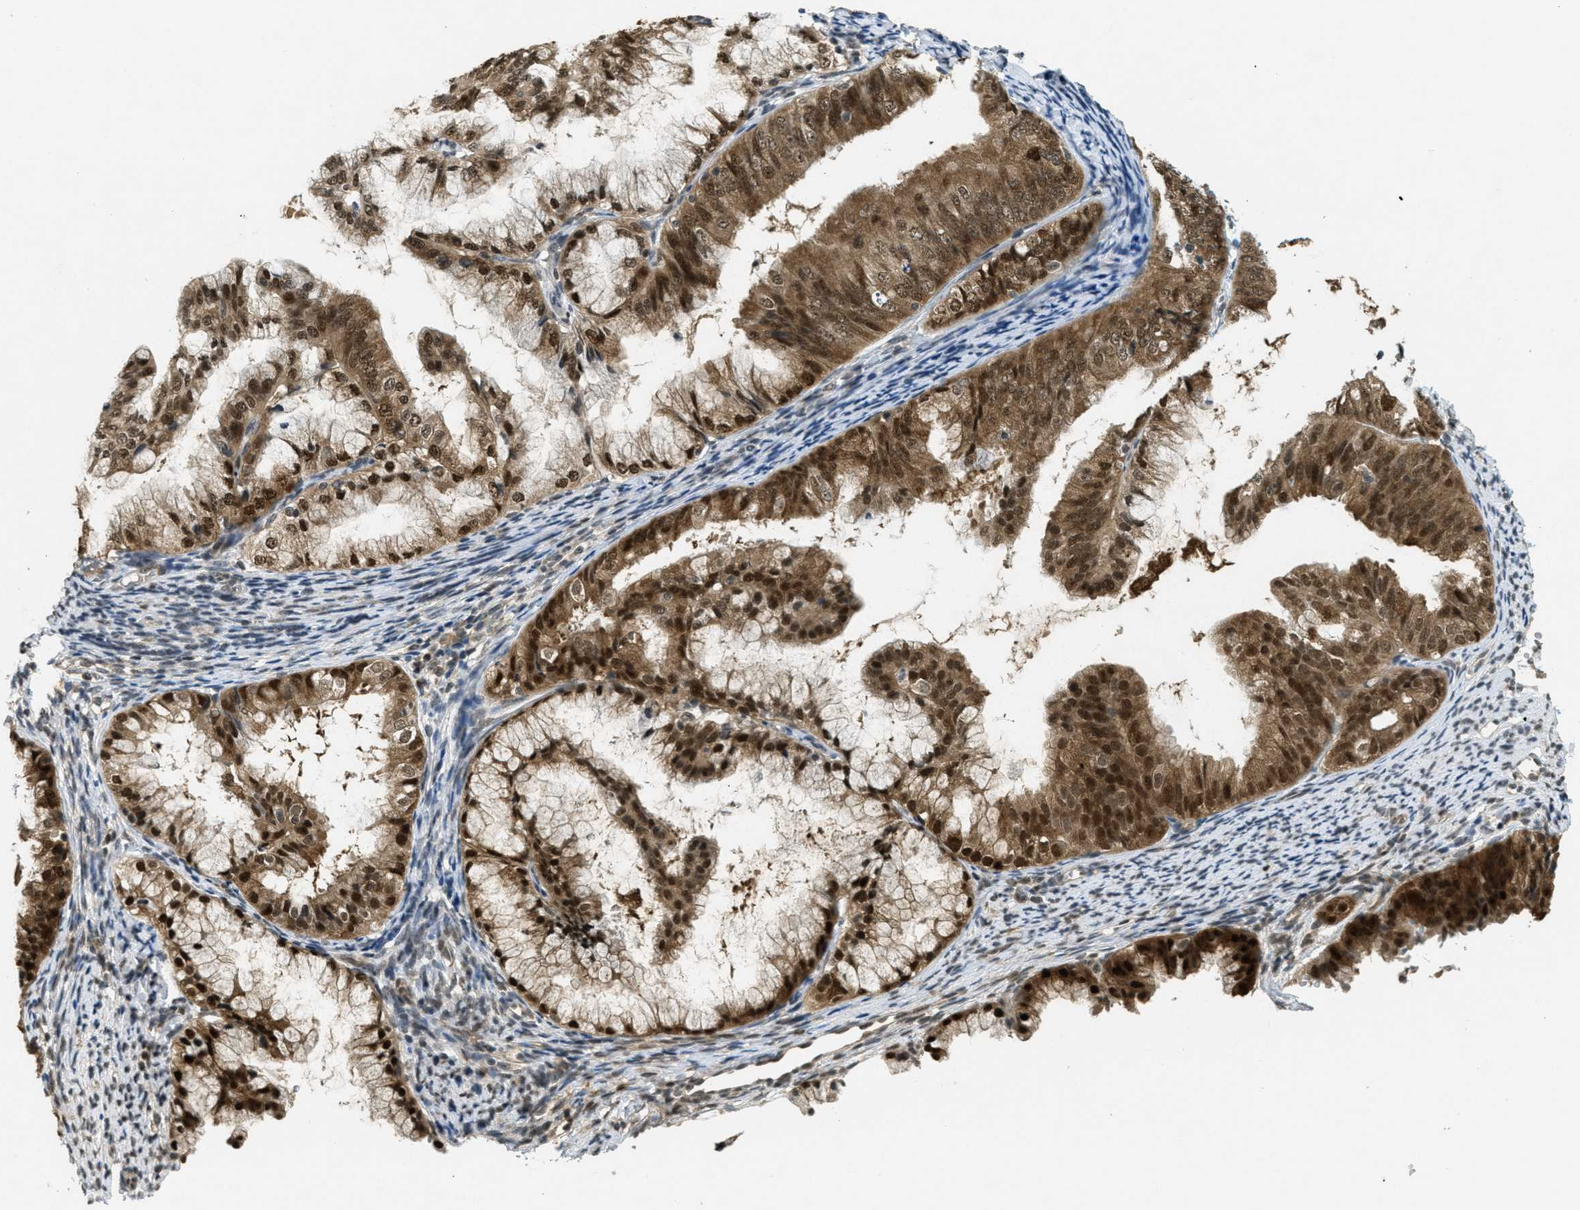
{"staining": {"intensity": "strong", "quantity": ">75%", "location": "cytoplasmic/membranous,nuclear"}, "tissue": "endometrial cancer", "cell_type": "Tumor cells", "image_type": "cancer", "snomed": [{"axis": "morphology", "description": "Adenocarcinoma, NOS"}, {"axis": "topography", "description": "Endometrium"}], "caption": "The image exhibits immunohistochemical staining of endometrial adenocarcinoma. There is strong cytoplasmic/membranous and nuclear expression is present in approximately >75% of tumor cells.", "gene": "DNAJB1", "patient": {"sex": "female", "age": 63}}